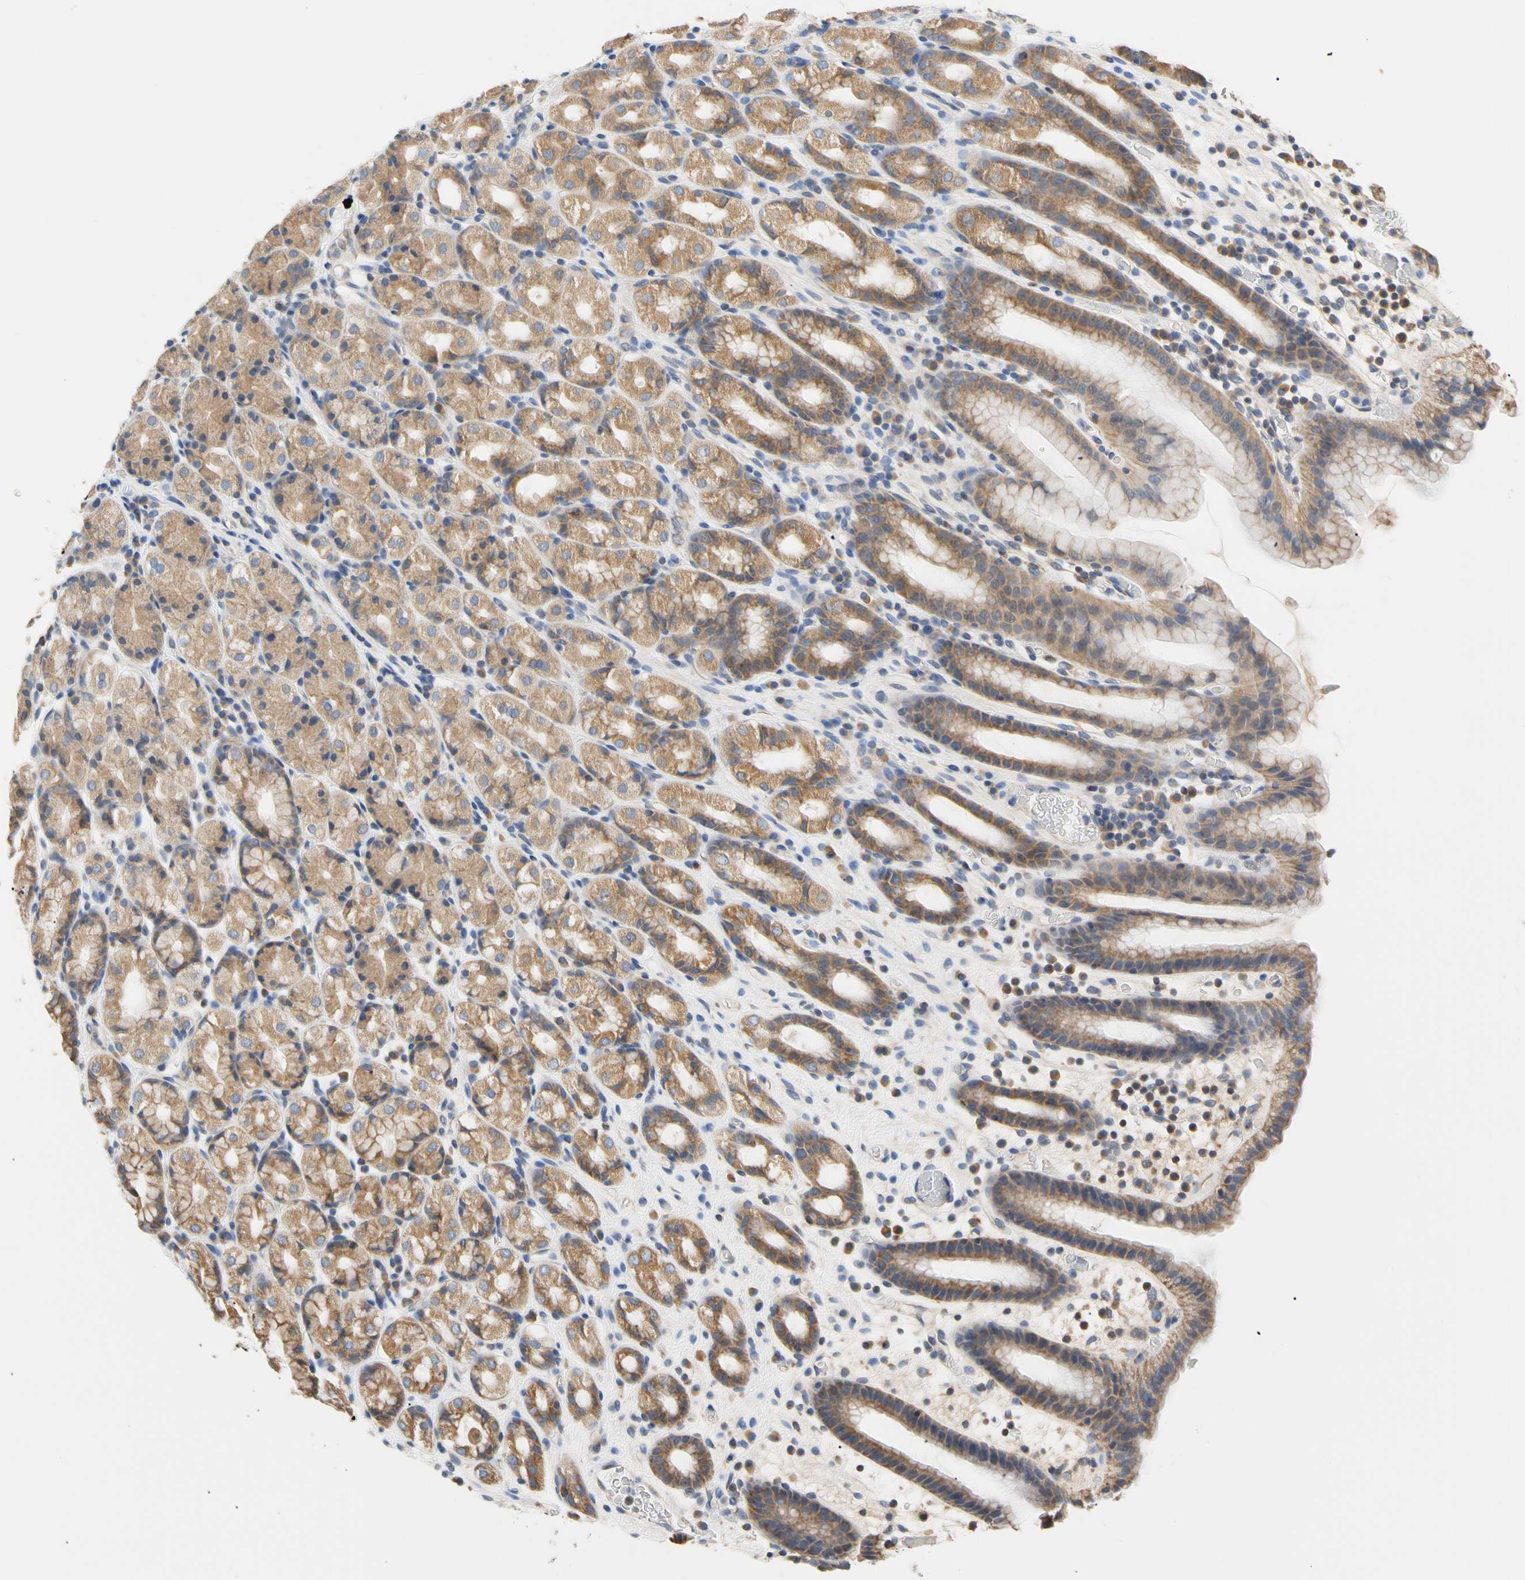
{"staining": {"intensity": "moderate", "quantity": ">75%", "location": "cytoplasmic/membranous"}, "tissue": "stomach", "cell_type": "Glandular cells", "image_type": "normal", "snomed": [{"axis": "morphology", "description": "Normal tissue, NOS"}, {"axis": "topography", "description": "Stomach, upper"}], "caption": "The image shows a brown stain indicating the presence of a protein in the cytoplasmic/membranous of glandular cells in stomach.", "gene": "PLGRKT", "patient": {"sex": "male", "age": 68}}